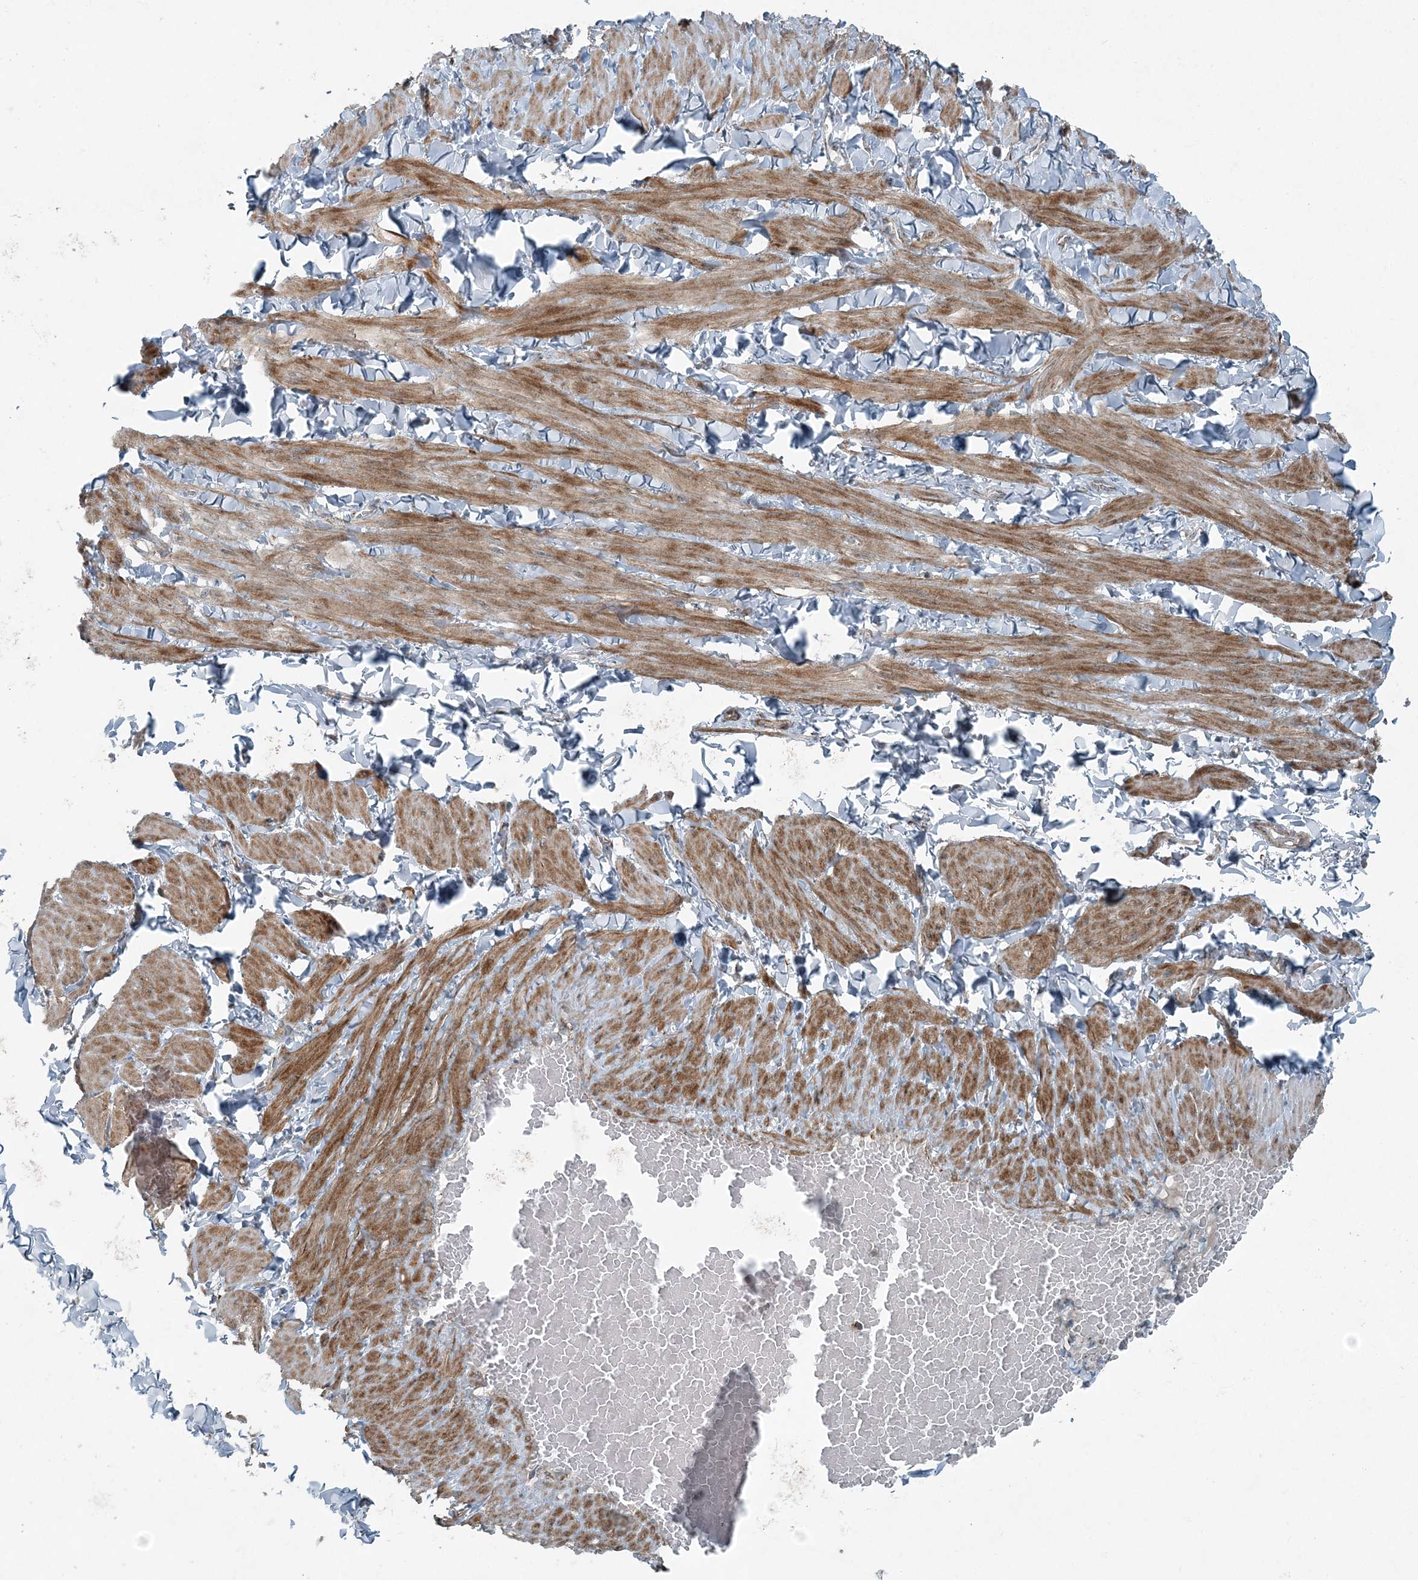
{"staining": {"intensity": "weak", "quantity": "25%-75%", "location": "cytoplasmic/membranous"}, "tissue": "soft tissue", "cell_type": "Fibroblasts", "image_type": "normal", "snomed": [{"axis": "morphology", "description": "Normal tissue, NOS"}, {"axis": "topography", "description": "Adipose tissue"}, {"axis": "topography", "description": "Vascular tissue"}, {"axis": "topography", "description": "Peripheral nerve tissue"}], "caption": "Fibroblasts demonstrate low levels of weak cytoplasmic/membranous positivity in about 25%-75% of cells in benign soft tissue. The protein of interest is shown in brown color, while the nuclei are stained blue.", "gene": "GCC2", "patient": {"sex": "male", "age": 25}}